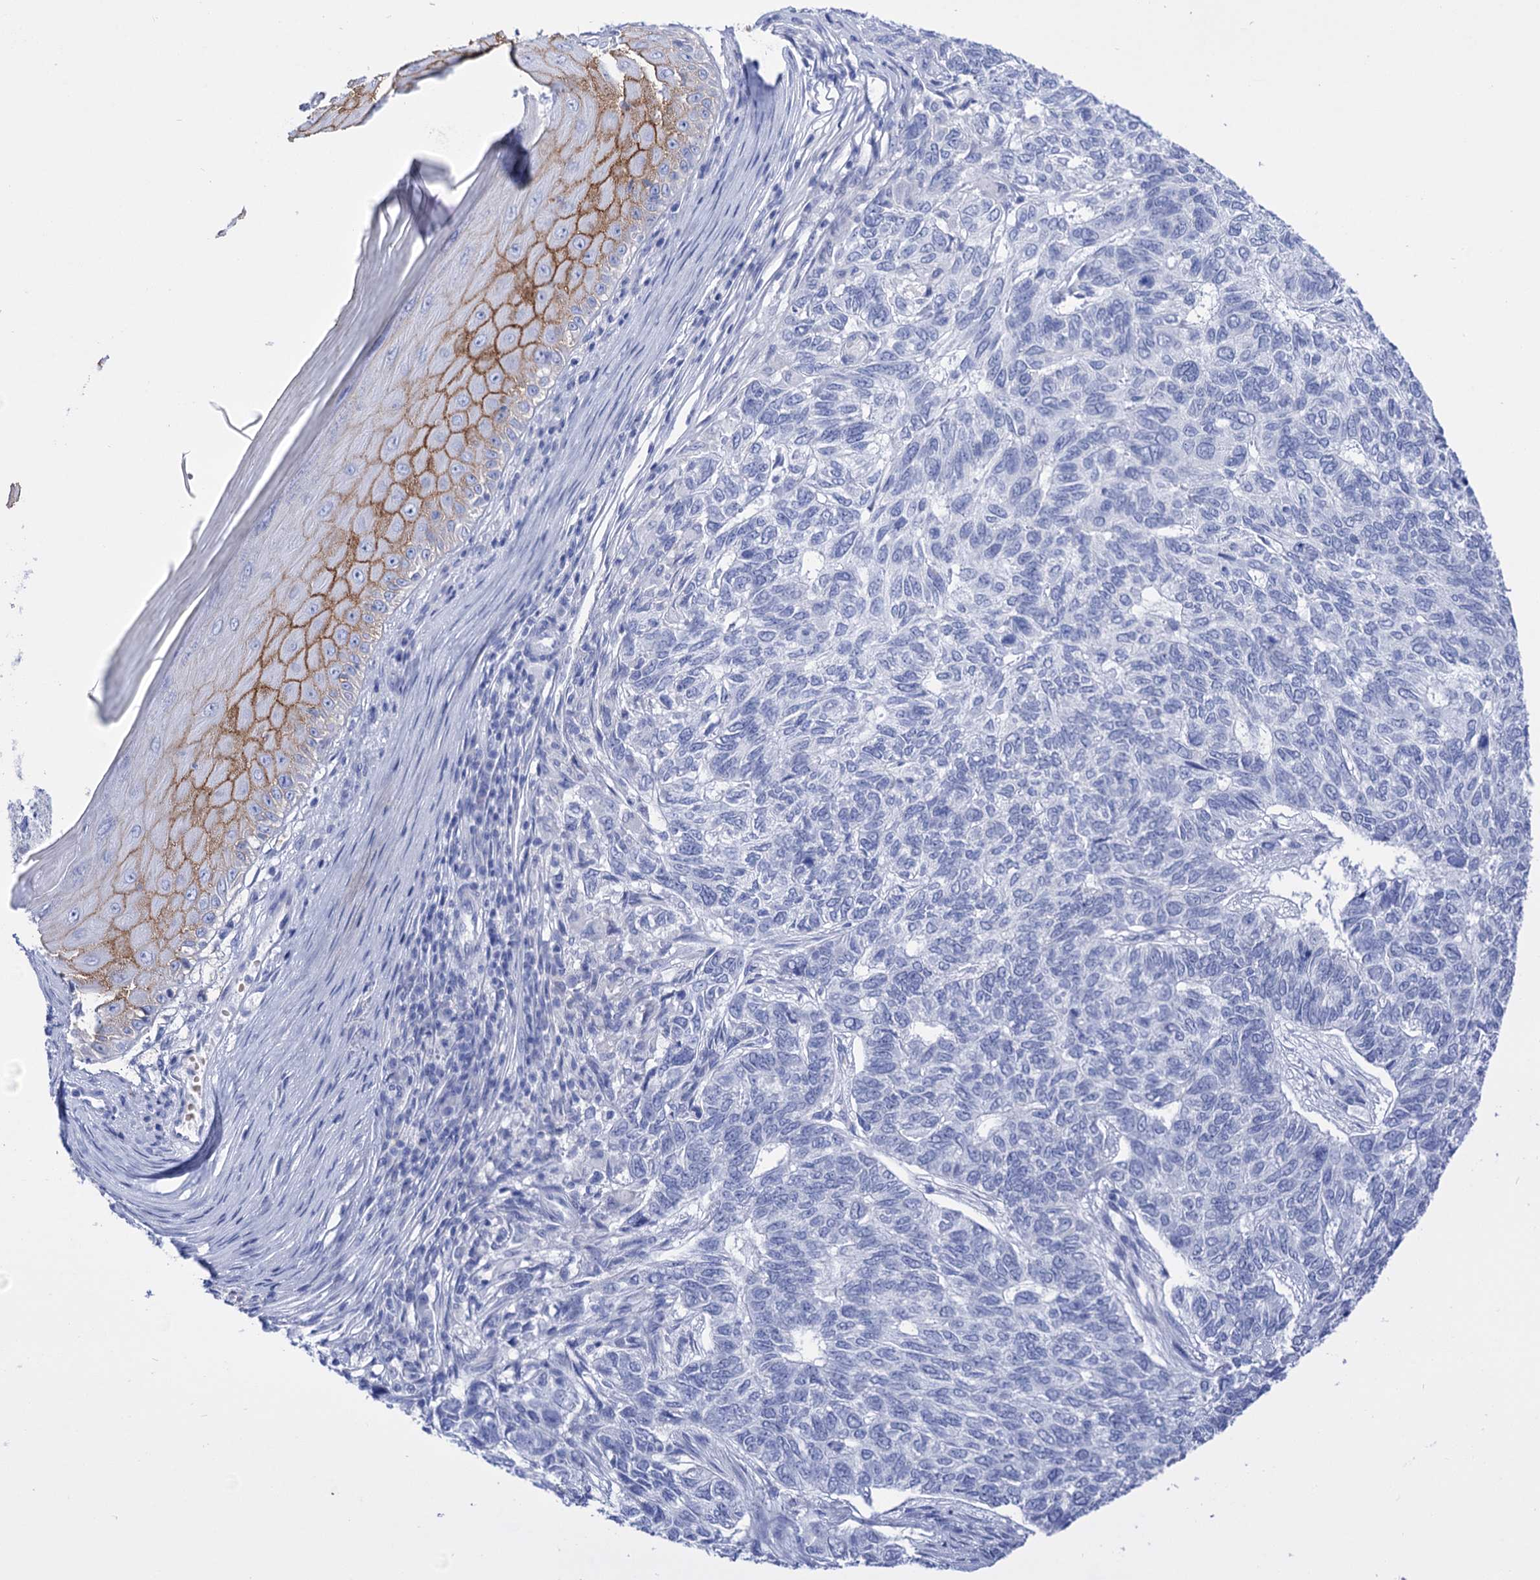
{"staining": {"intensity": "negative", "quantity": "none", "location": "none"}, "tissue": "skin cancer", "cell_type": "Tumor cells", "image_type": "cancer", "snomed": [{"axis": "morphology", "description": "Basal cell carcinoma"}, {"axis": "topography", "description": "Skin"}], "caption": "An immunohistochemistry (IHC) micrograph of skin cancer is shown. There is no staining in tumor cells of skin cancer. (IHC, brightfield microscopy, high magnification).", "gene": "YARS2", "patient": {"sex": "female", "age": 65}}